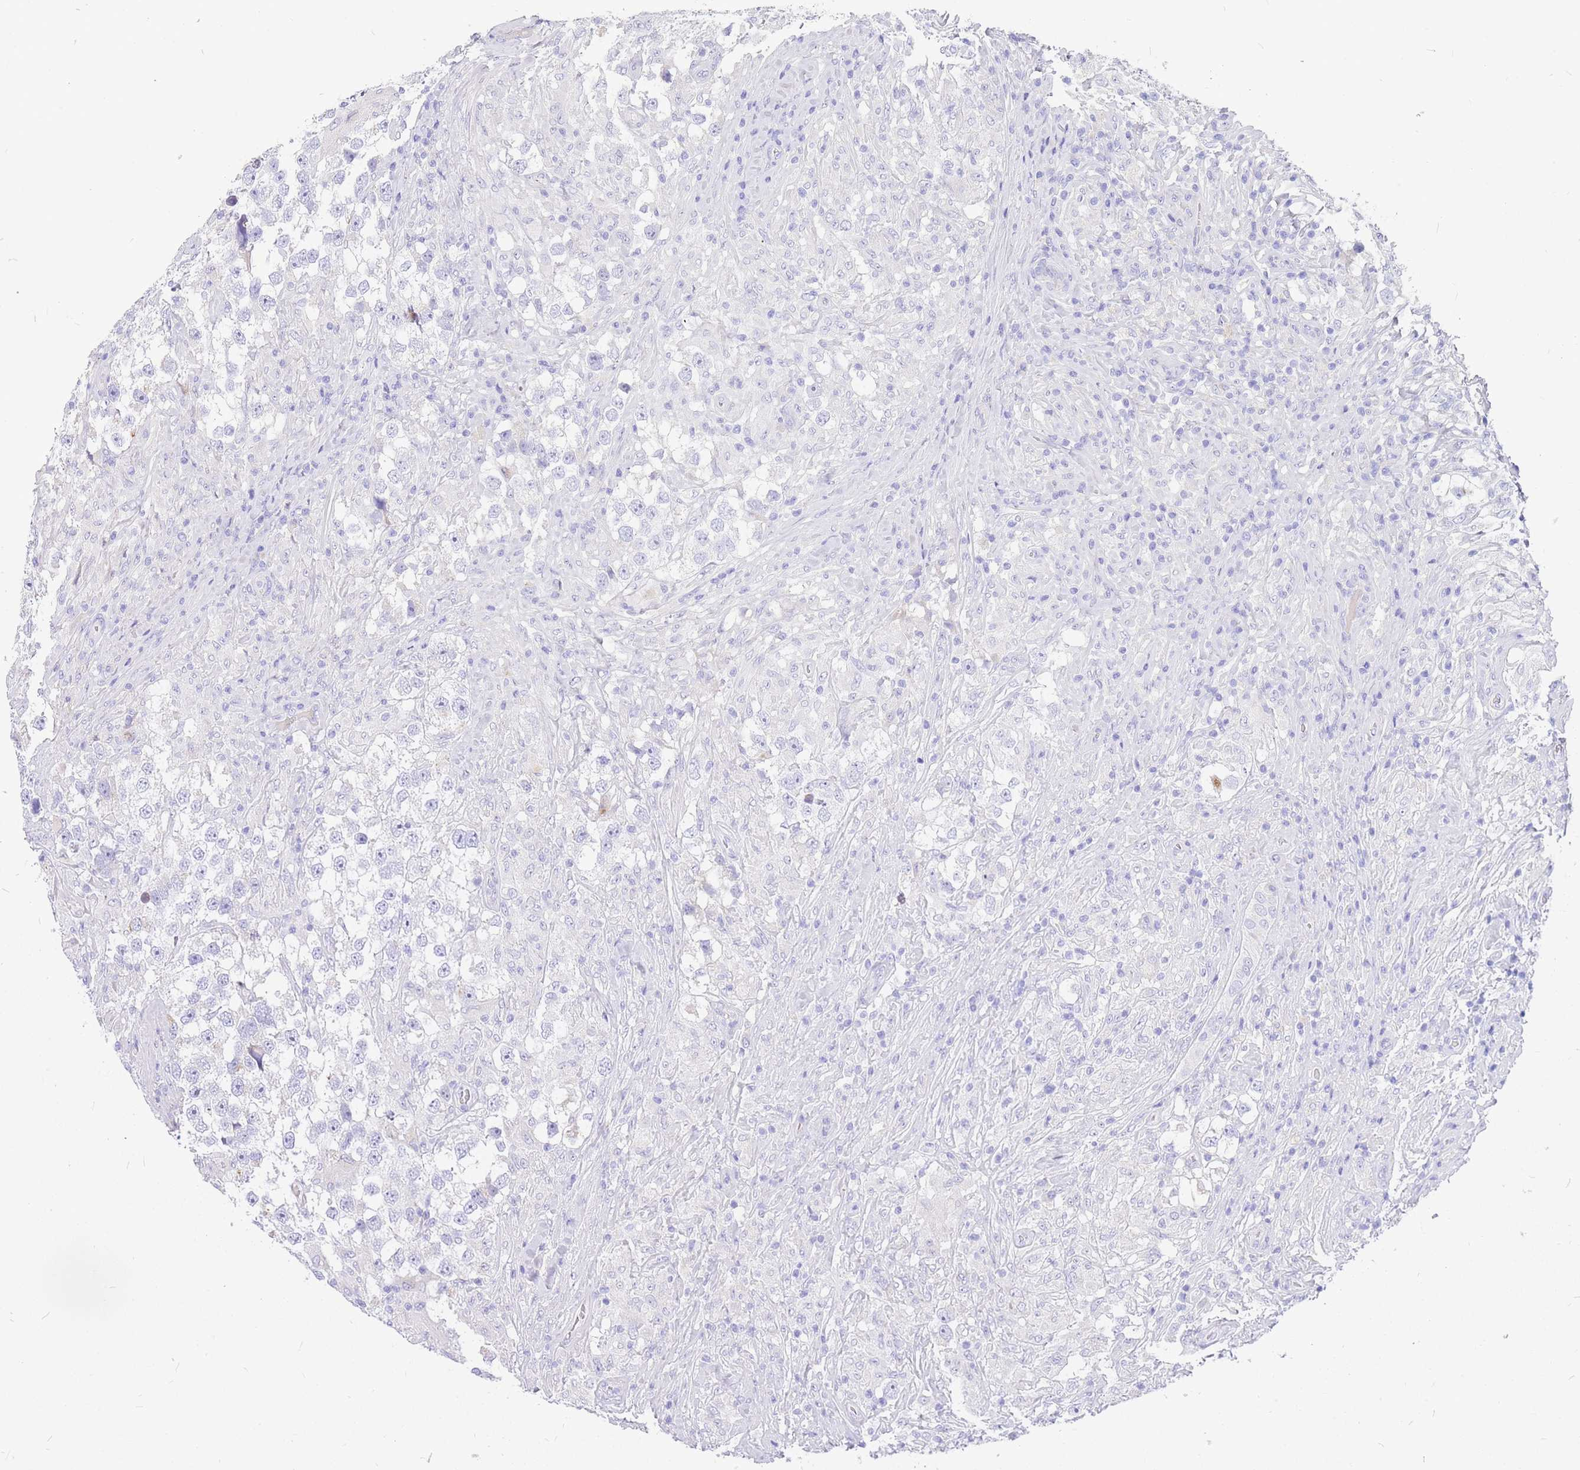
{"staining": {"intensity": "negative", "quantity": "none", "location": "none"}, "tissue": "testis cancer", "cell_type": "Tumor cells", "image_type": "cancer", "snomed": [{"axis": "morphology", "description": "Seminoma, NOS"}, {"axis": "topography", "description": "Testis"}], "caption": "The photomicrograph displays no staining of tumor cells in testis seminoma.", "gene": "UPK1A", "patient": {"sex": "male", "age": 46}}